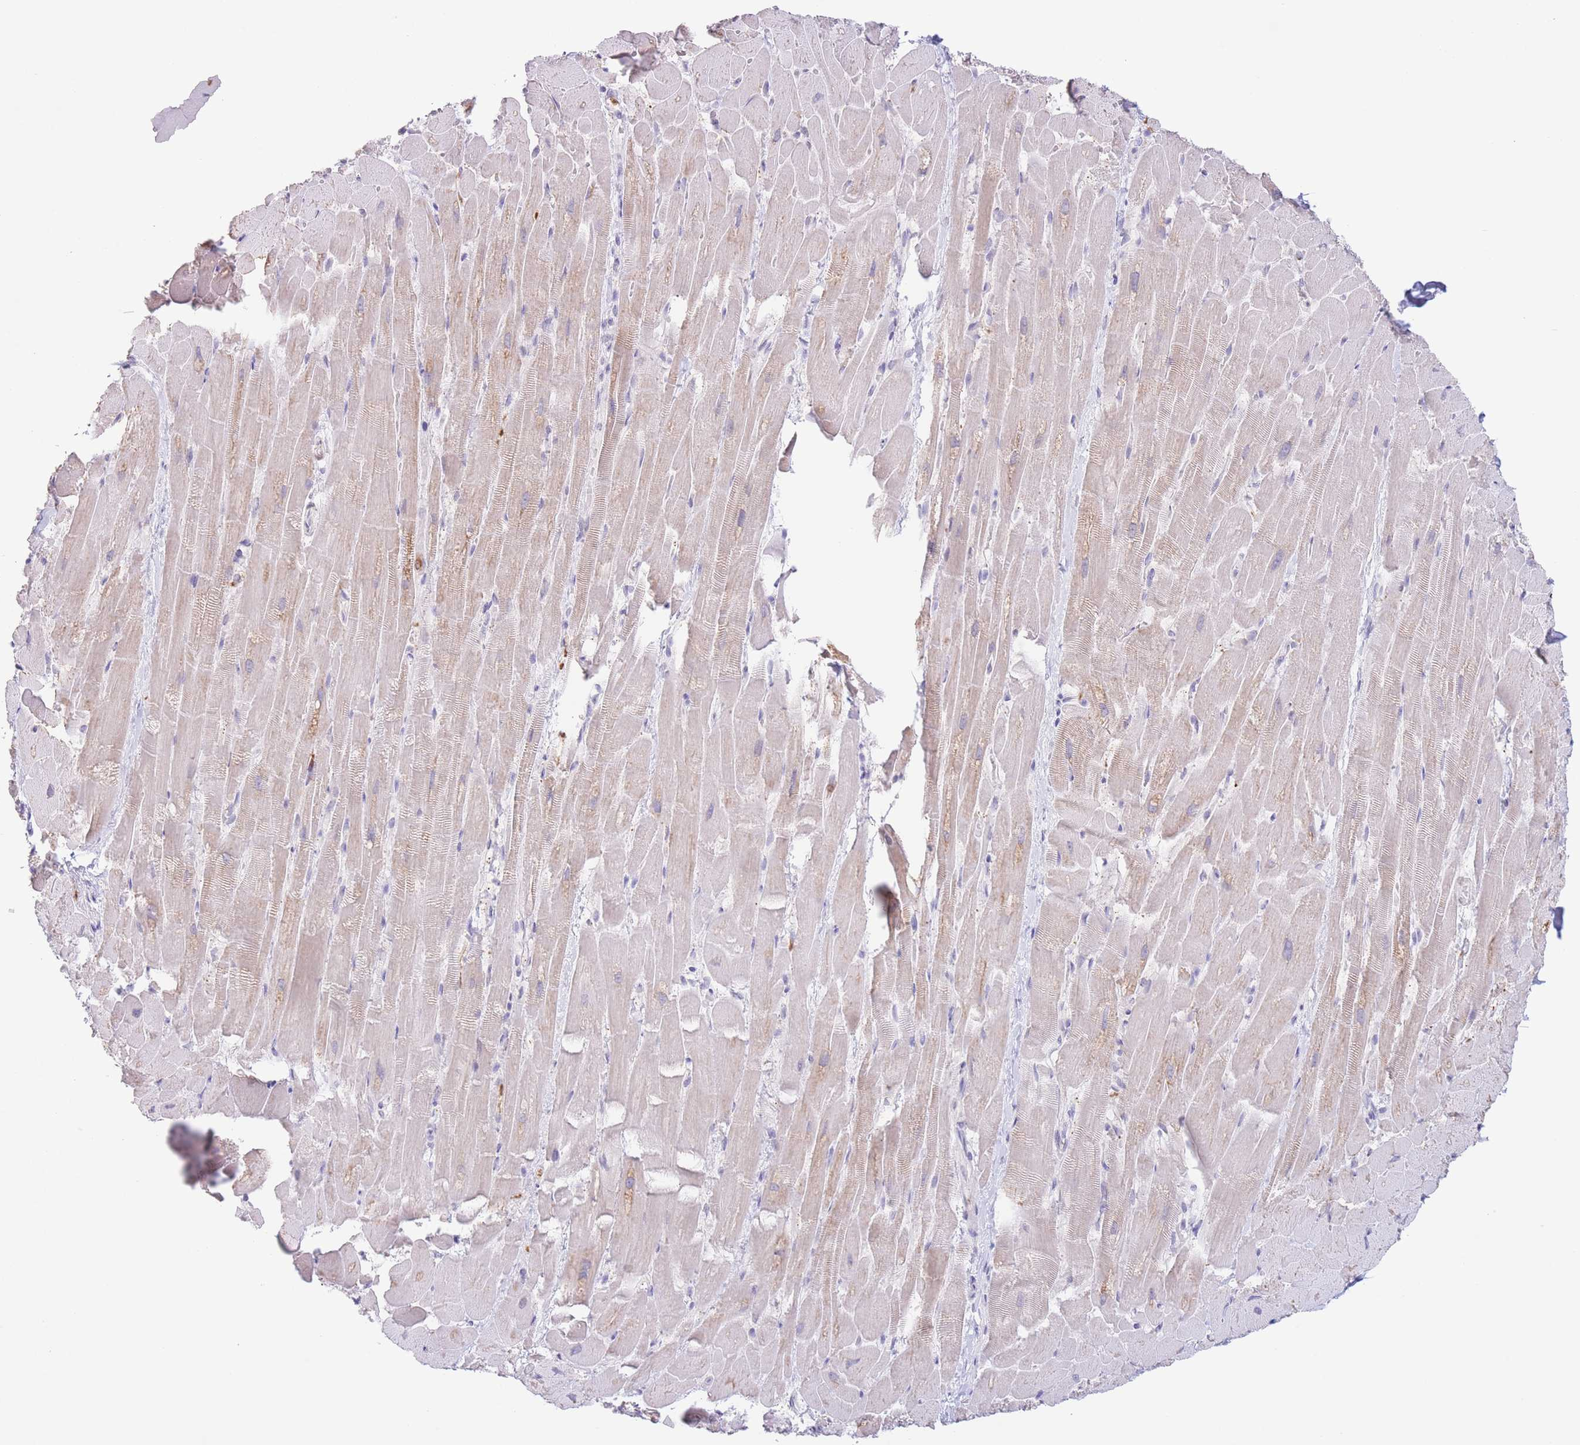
{"staining": {"intensity": "weak", "quantity": "25%-75%", "location": "cytoplasmic/membranous"}, "tissue": "heart muscle", "cell_type": "Cardiomyocytes", "image_type": "normal", "snomed": [{"axis": "morphology", "description": "Normal tissue, NOS"}, {"axis": "topography", "description": "Heart"}], "caption": "An image of heart muscle stained for a protein exhibits weak cytoplasmic/membranous brown staining in cardiomyocytes.", "gene": "LCLAT1", "patient": {"sex": "male", "age": 37}}